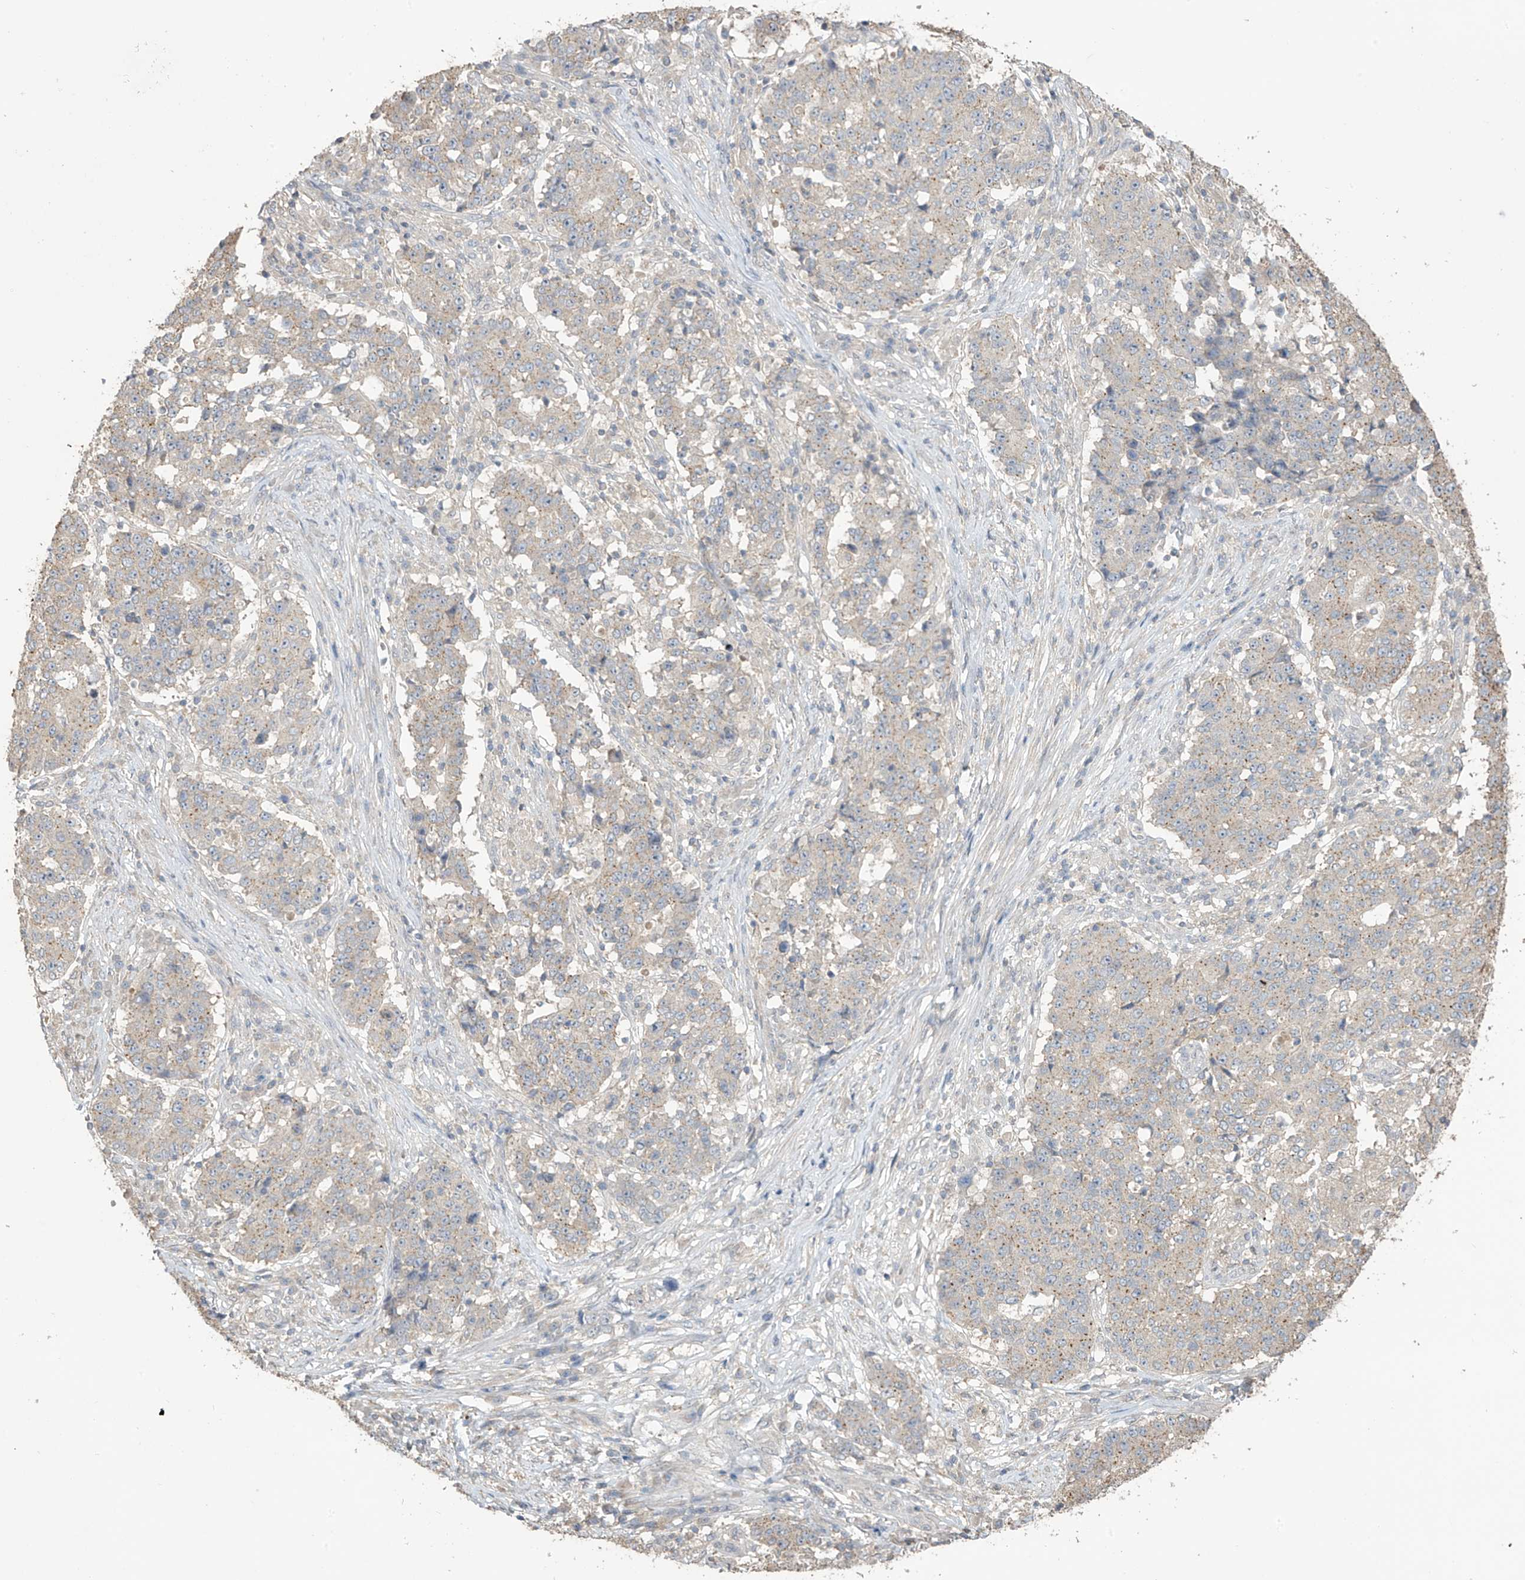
{"staining": {"intensity": "weak", "quantity": "25%-75%", "location": "cytoplasmic/membranous"}, "tissue": "stomach cancer", "cell_type": "Tumor cells", "image_type": "cancer", "snomed": [{"axis": "morphology", "description": "Adenocarcinoma, NOS"}, {"axis": "topography", "description": "Stomach"}], "caption": "A brown stain highlights weak cytoplasmic/membranous staining of a protein in human stomach adenocarcinoma tumor cells.", "gene": "SLFN14", "patient": {"sex": "male", "age": 59}}